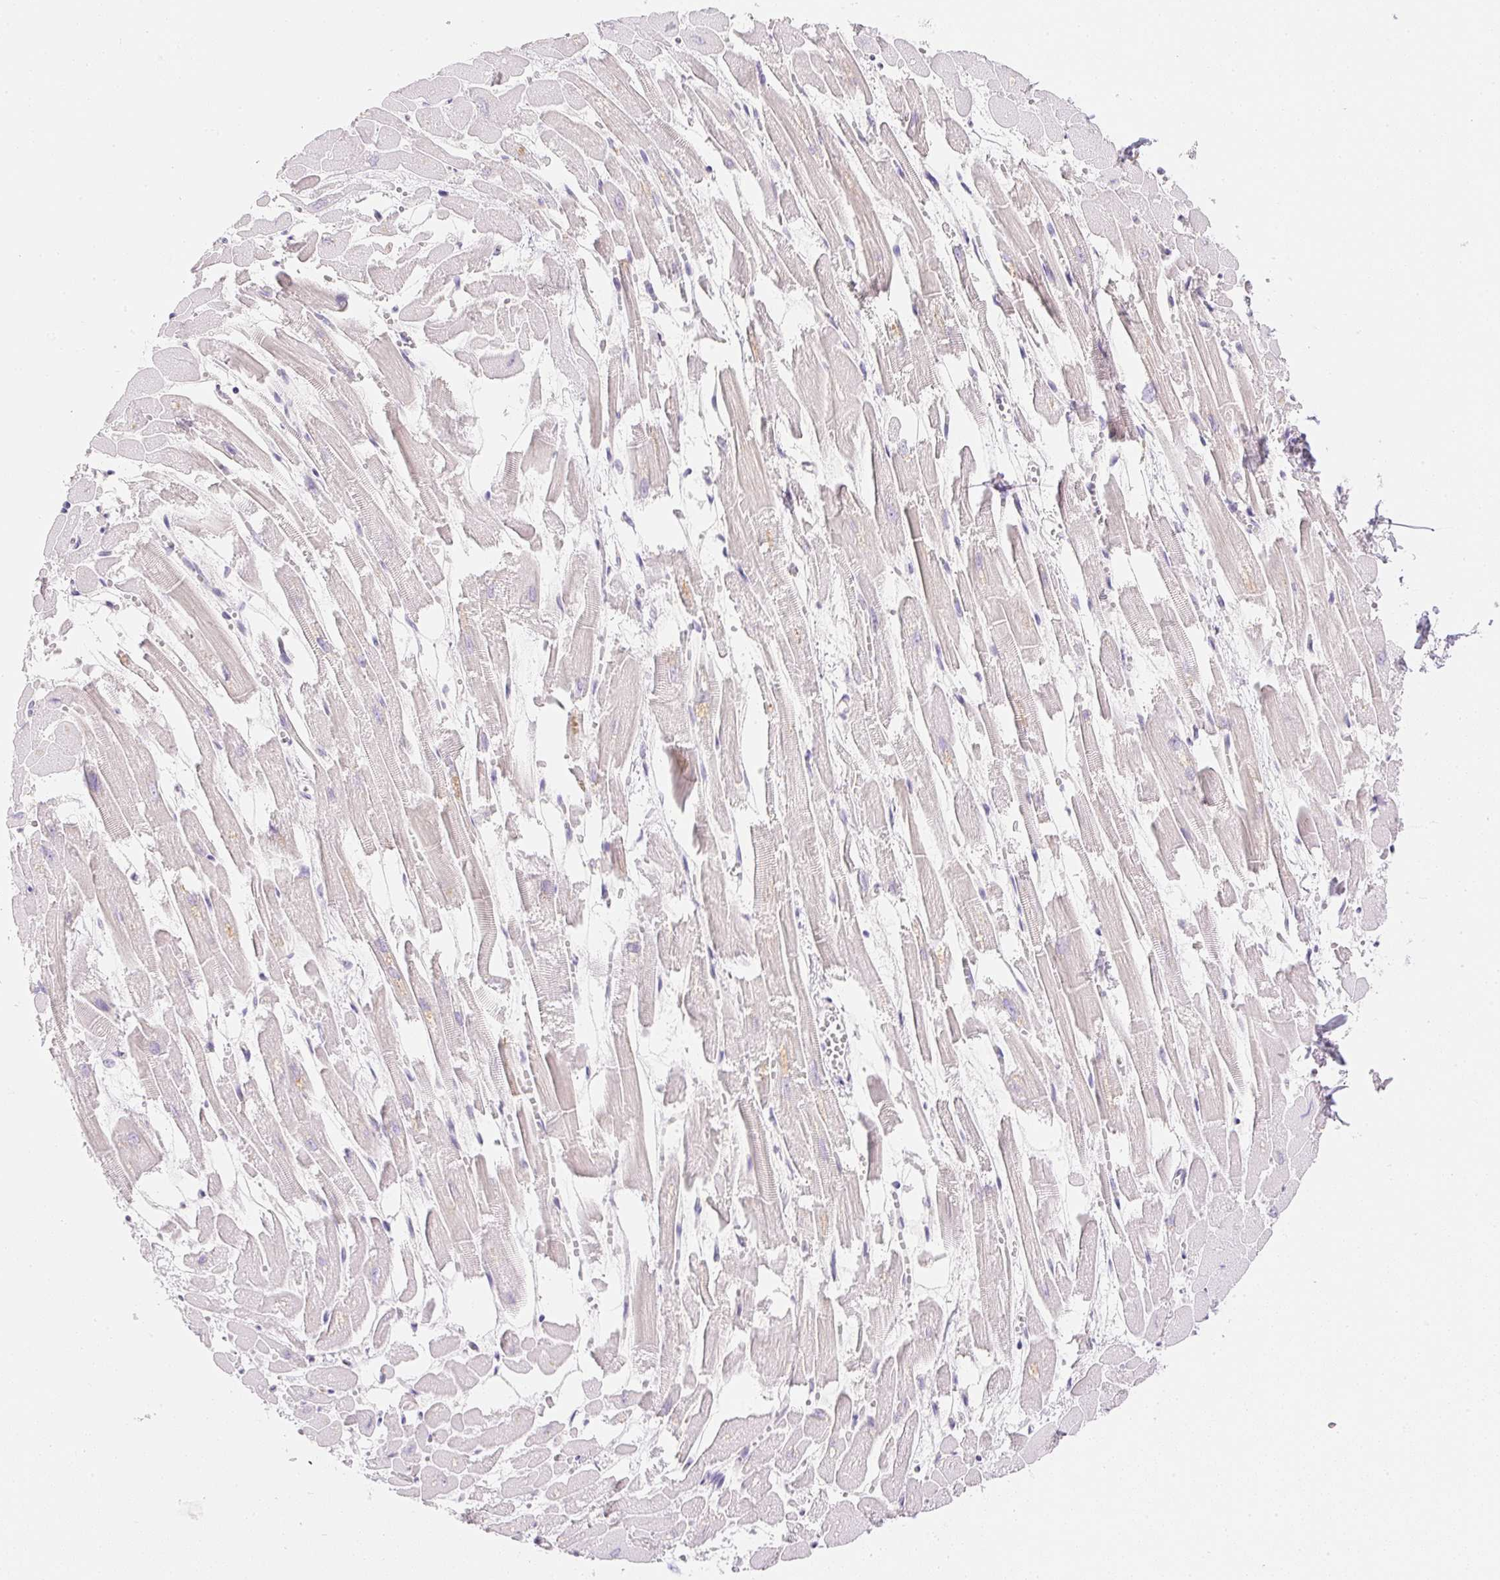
{"staining": {"intensity": "negative", "quantity": "none", "location": "none"}, "tissue": "heart muscle", "cell_type": "Cardiomyocytes", "image_type": "normal", "snomed": [{"axis": "morphology", "description": "Normal tissue, NOS"}, {"axis": "topography", "description": "Heart"}], "caption": "Heart muscle stained for a protein using IHC reveals no positivity cardiomyocytes.", "gene": "KCNE2", "patient": {"sex": "female", "age": 52}}